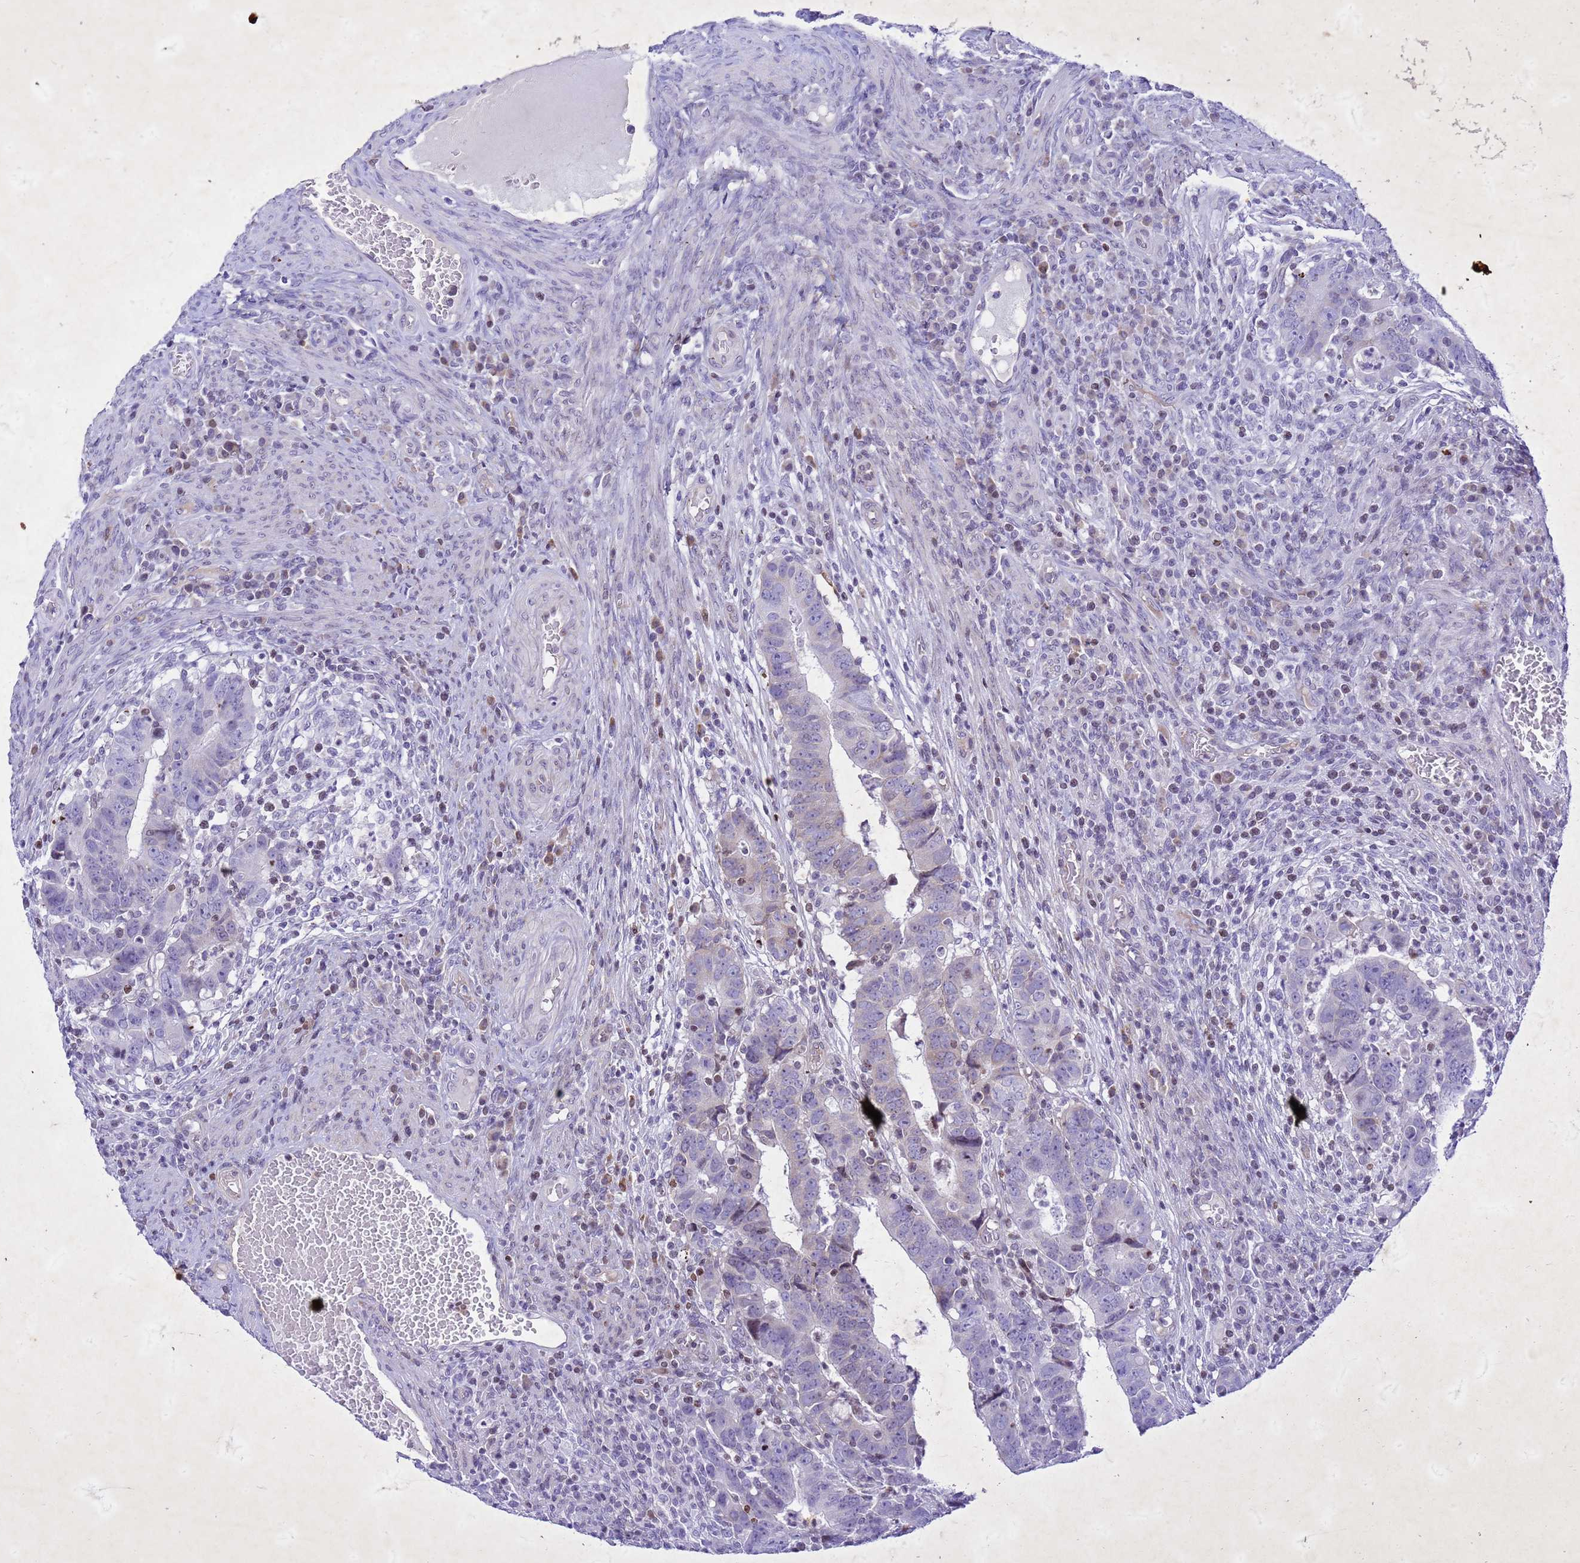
{"staining": {"intensity": "negative", "quantity": "none", "location": "none"}, "tissue": "colorectal cancer", "cell_type": "Tumor cells", "image_type": "cancer", "snomed": [{"axis": "morphology", "description": "Normal tissue, NOS"}, {"axis": "morphology", "description": "Adenocarcinoma, NOS"}, {"axis": "topography", "description": "Rectum"}], "caption": "Tumor cells are negative for protein expression in human colorectal cancer (adenocarcinoma).", "gene": "COPS9", "patient": {"sex": "female", "age": 65}}